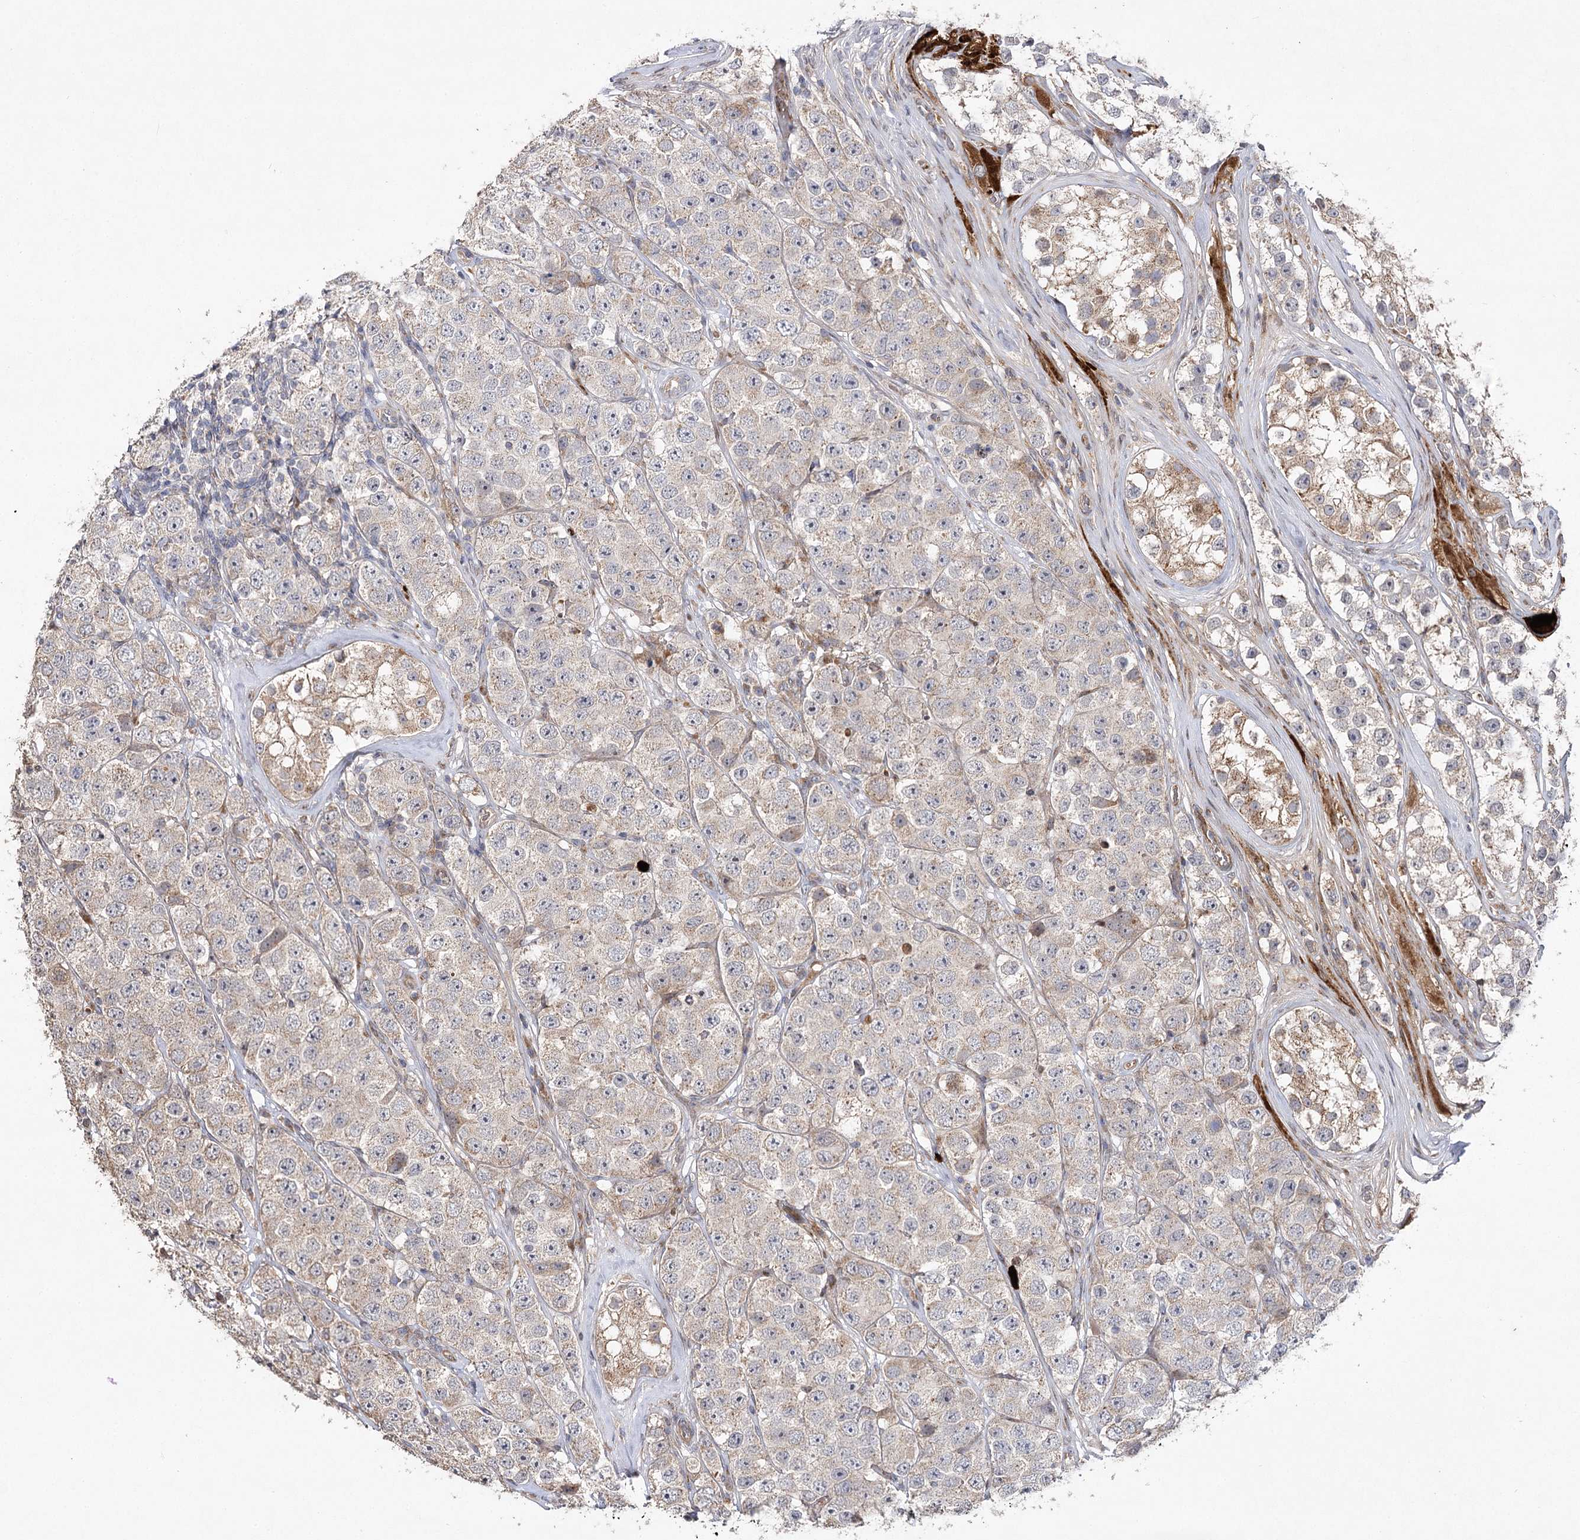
{"staining": {"intensity": "weak", "quantity": "25%-75%", "location": "cytoplasmic/membranous"}, "tissue": "testis cancer", "cell_type": "Tumor cells", "image_type": "cancer", "snomed": [{"axis": "morphology", "description": "Seminoma, NOS"}, {"axis": "topography", "description": "Testis"}], "caption": "High-magnification brightfield microscopy of seminoma (testis) stained with DAB (brown) and counterstained with hematoxylin (blue). tumor cells exhibit weak cytoplasmic/membranous staining is present in about25%-75% of cells.", "gene": "OBSL1", "patient": {"sex": "male", "age": 28}}